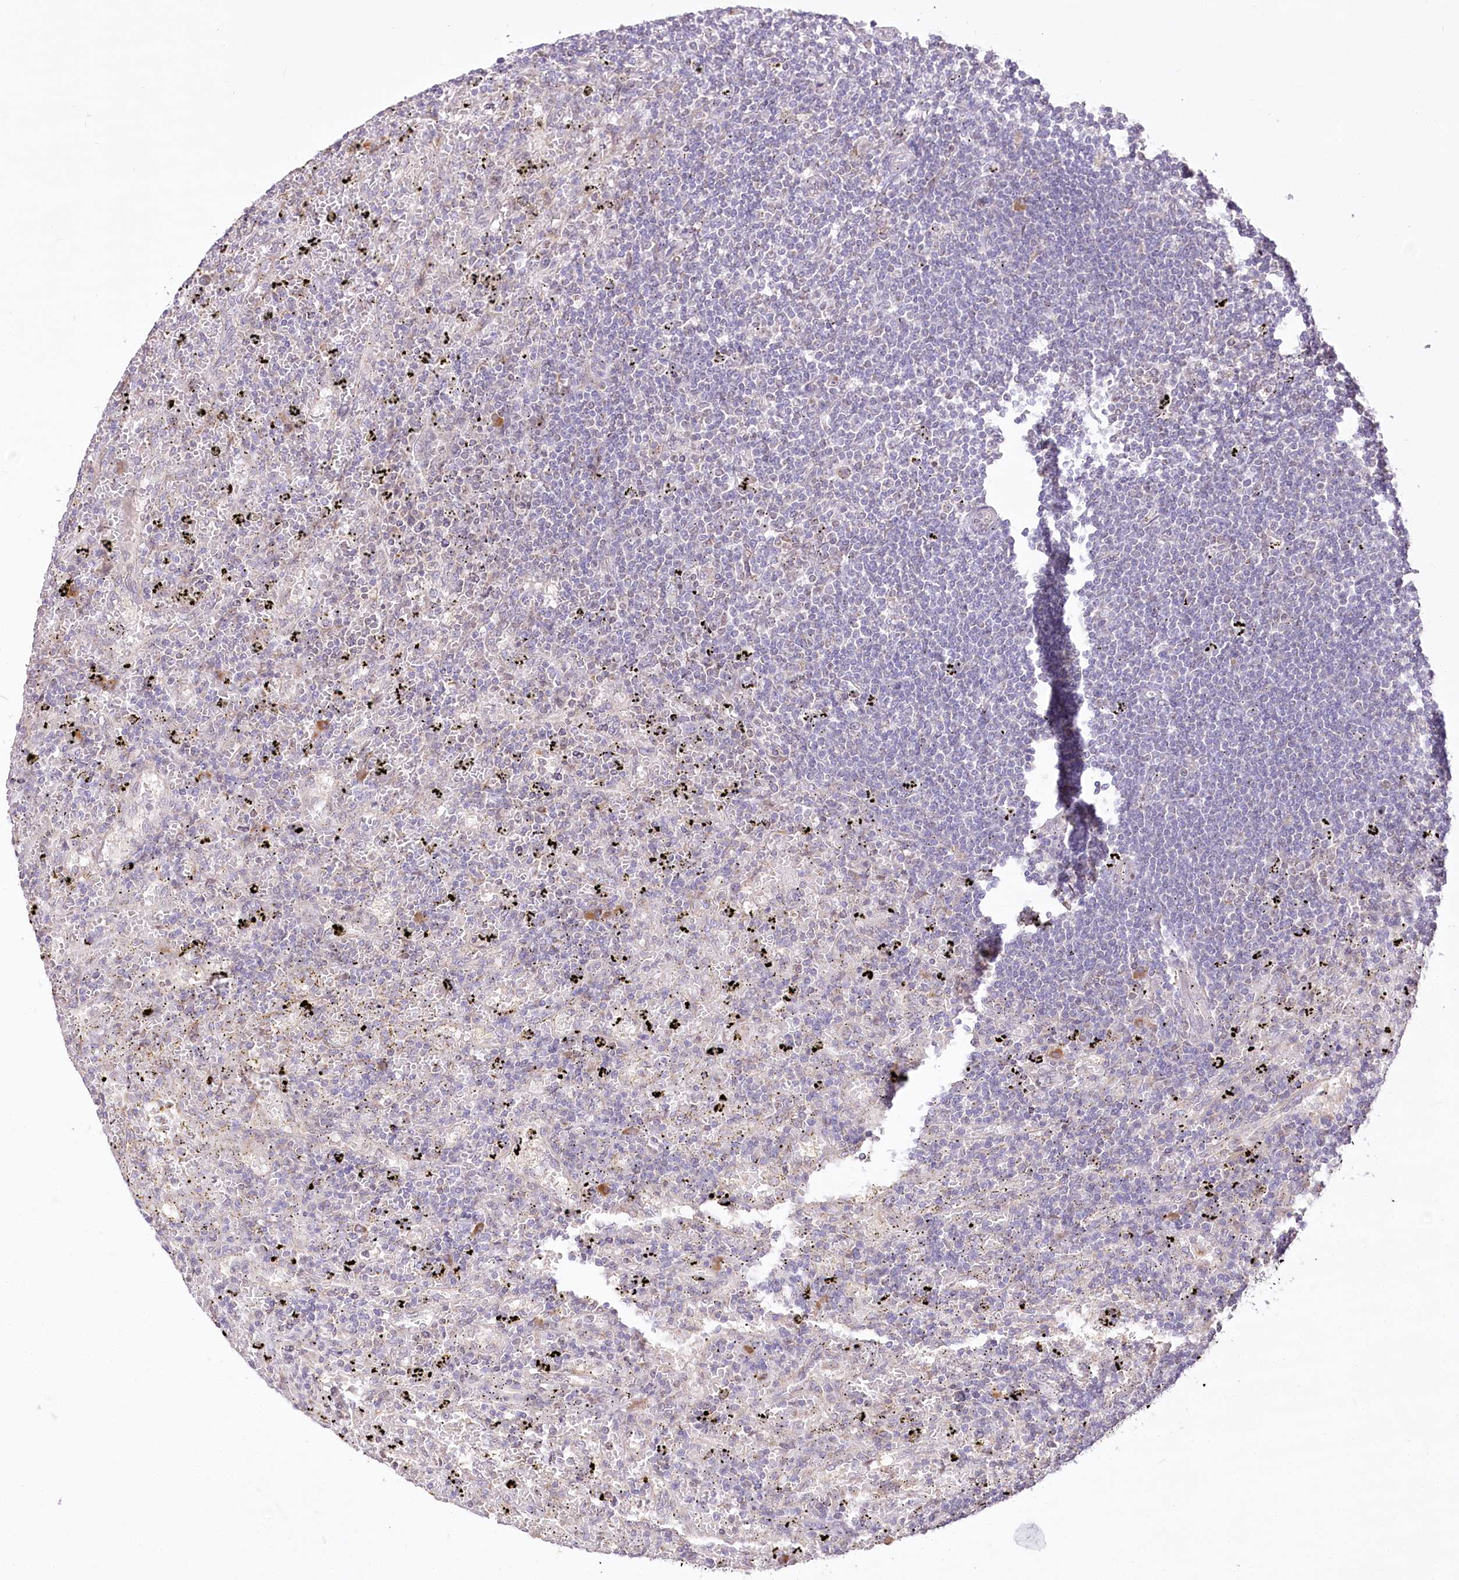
{"staining": {"intensity": "negative", "quantity": "none", "location": "none"}, "tissue": "lymphoma", "cell_type": "Tumor cells", "image_type": "cancer", "snomed": [{"axis": "morphology", "description": "Malignant lymphoma, non-Hodgkin's type, Low grade"}, {"axis": "topography", "description": "Spleen"}], "caption": "This is an IHC micrograph of low-grade malignant lymphoma, non-Hodgkin's type. There is no staining in tumor cells.", "gene": "STT3B", "patient": {"sex": "male", "age": 76}}